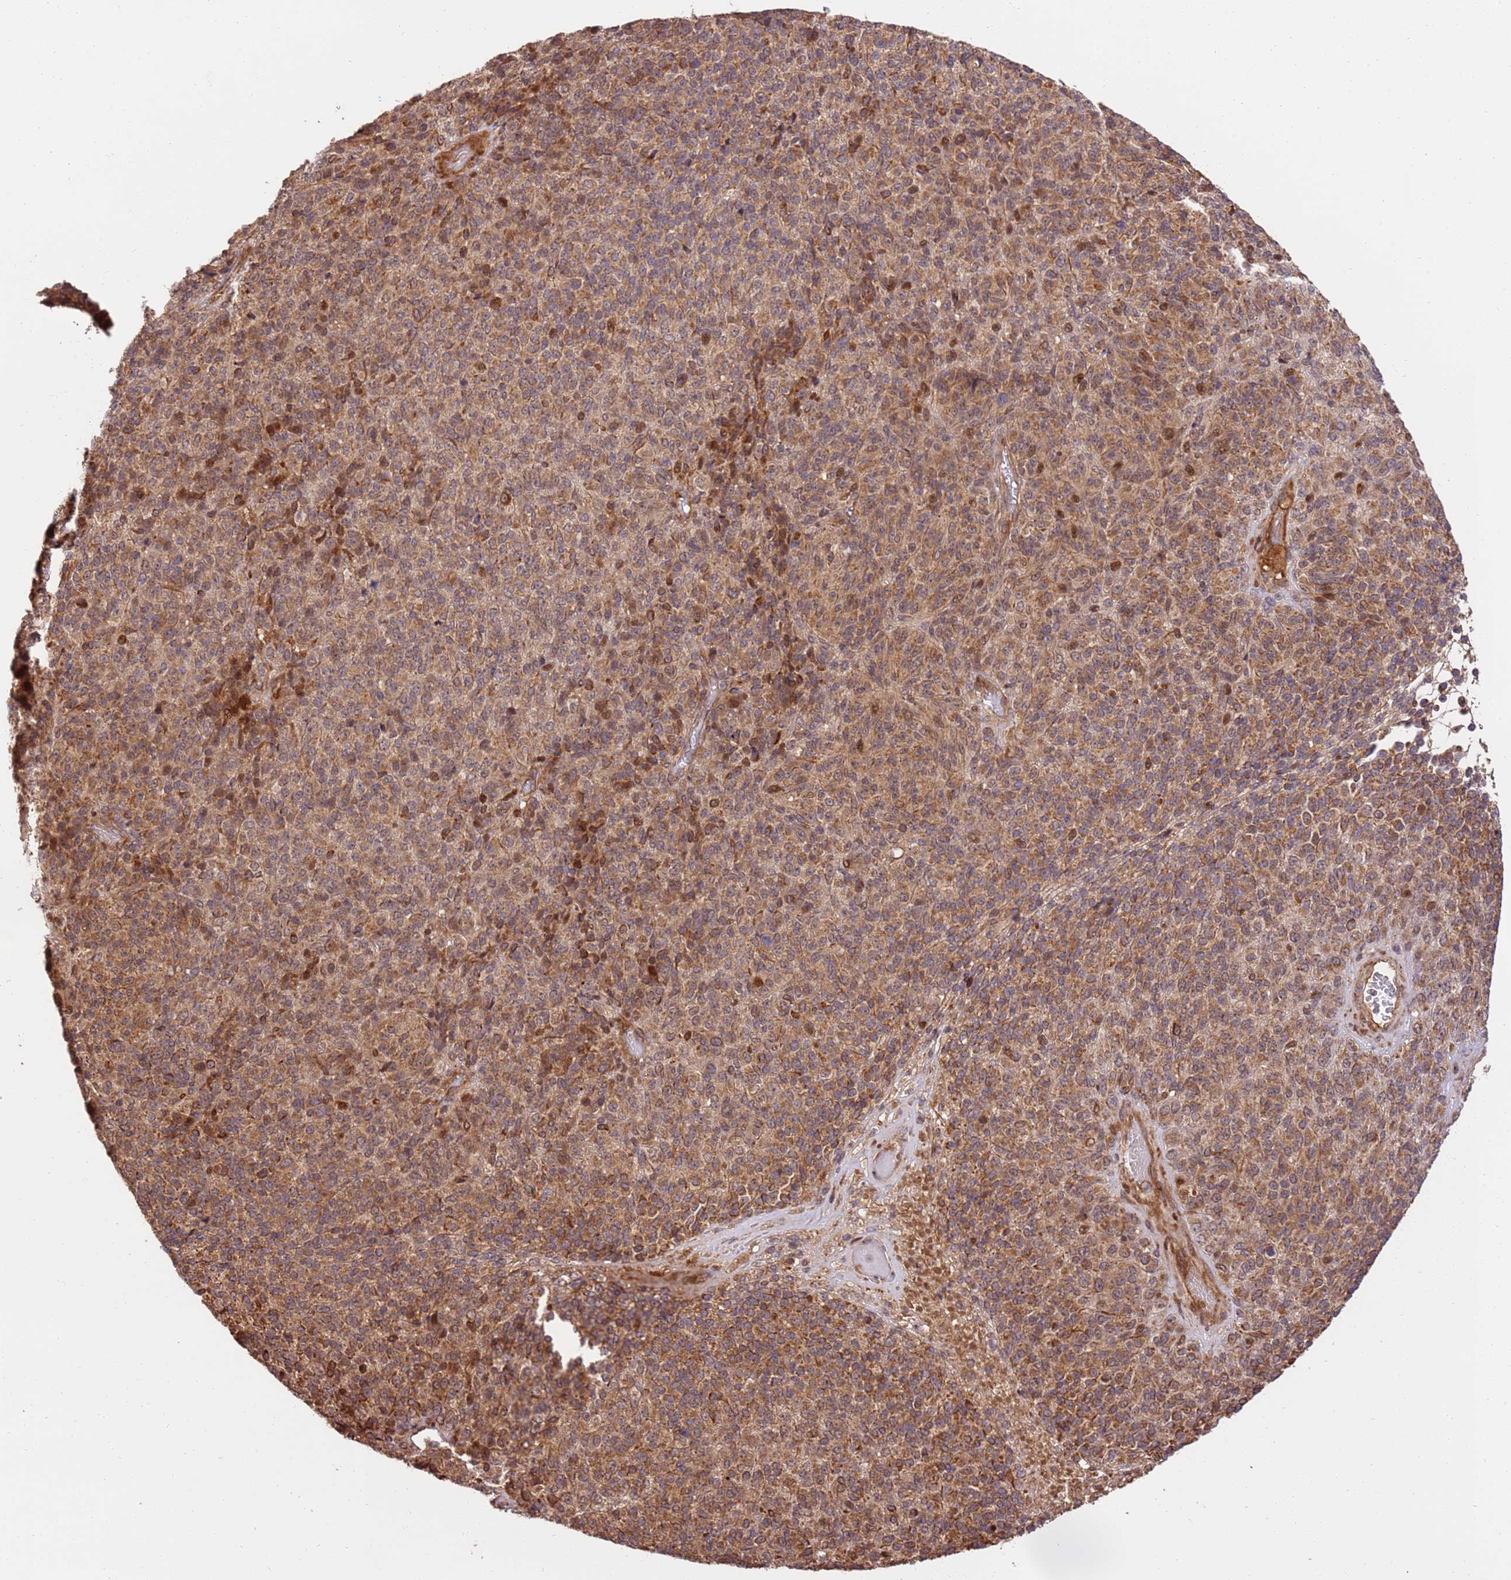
{"staining": {"intensity": "moderate", "quantity": ">75%", "location": "cytoplasmic/membranous"}, "tissue": "melanoma", "cell_type": "Tumor cells", "image_type": "cancer", "snomed": [{"axis": "morphology", "description": "Malignant melanoma, Metastatic site"}, {"axis": "topography", "description": "Brain"}], "caption": "The photomicrograph reveals staining of melanoma, revealing moderate cytoplasmic/membranous protein staining (brown color) within tumor cells.", "gene": "KATNAL2", "patient": {"sex": "female", "age": 56}}